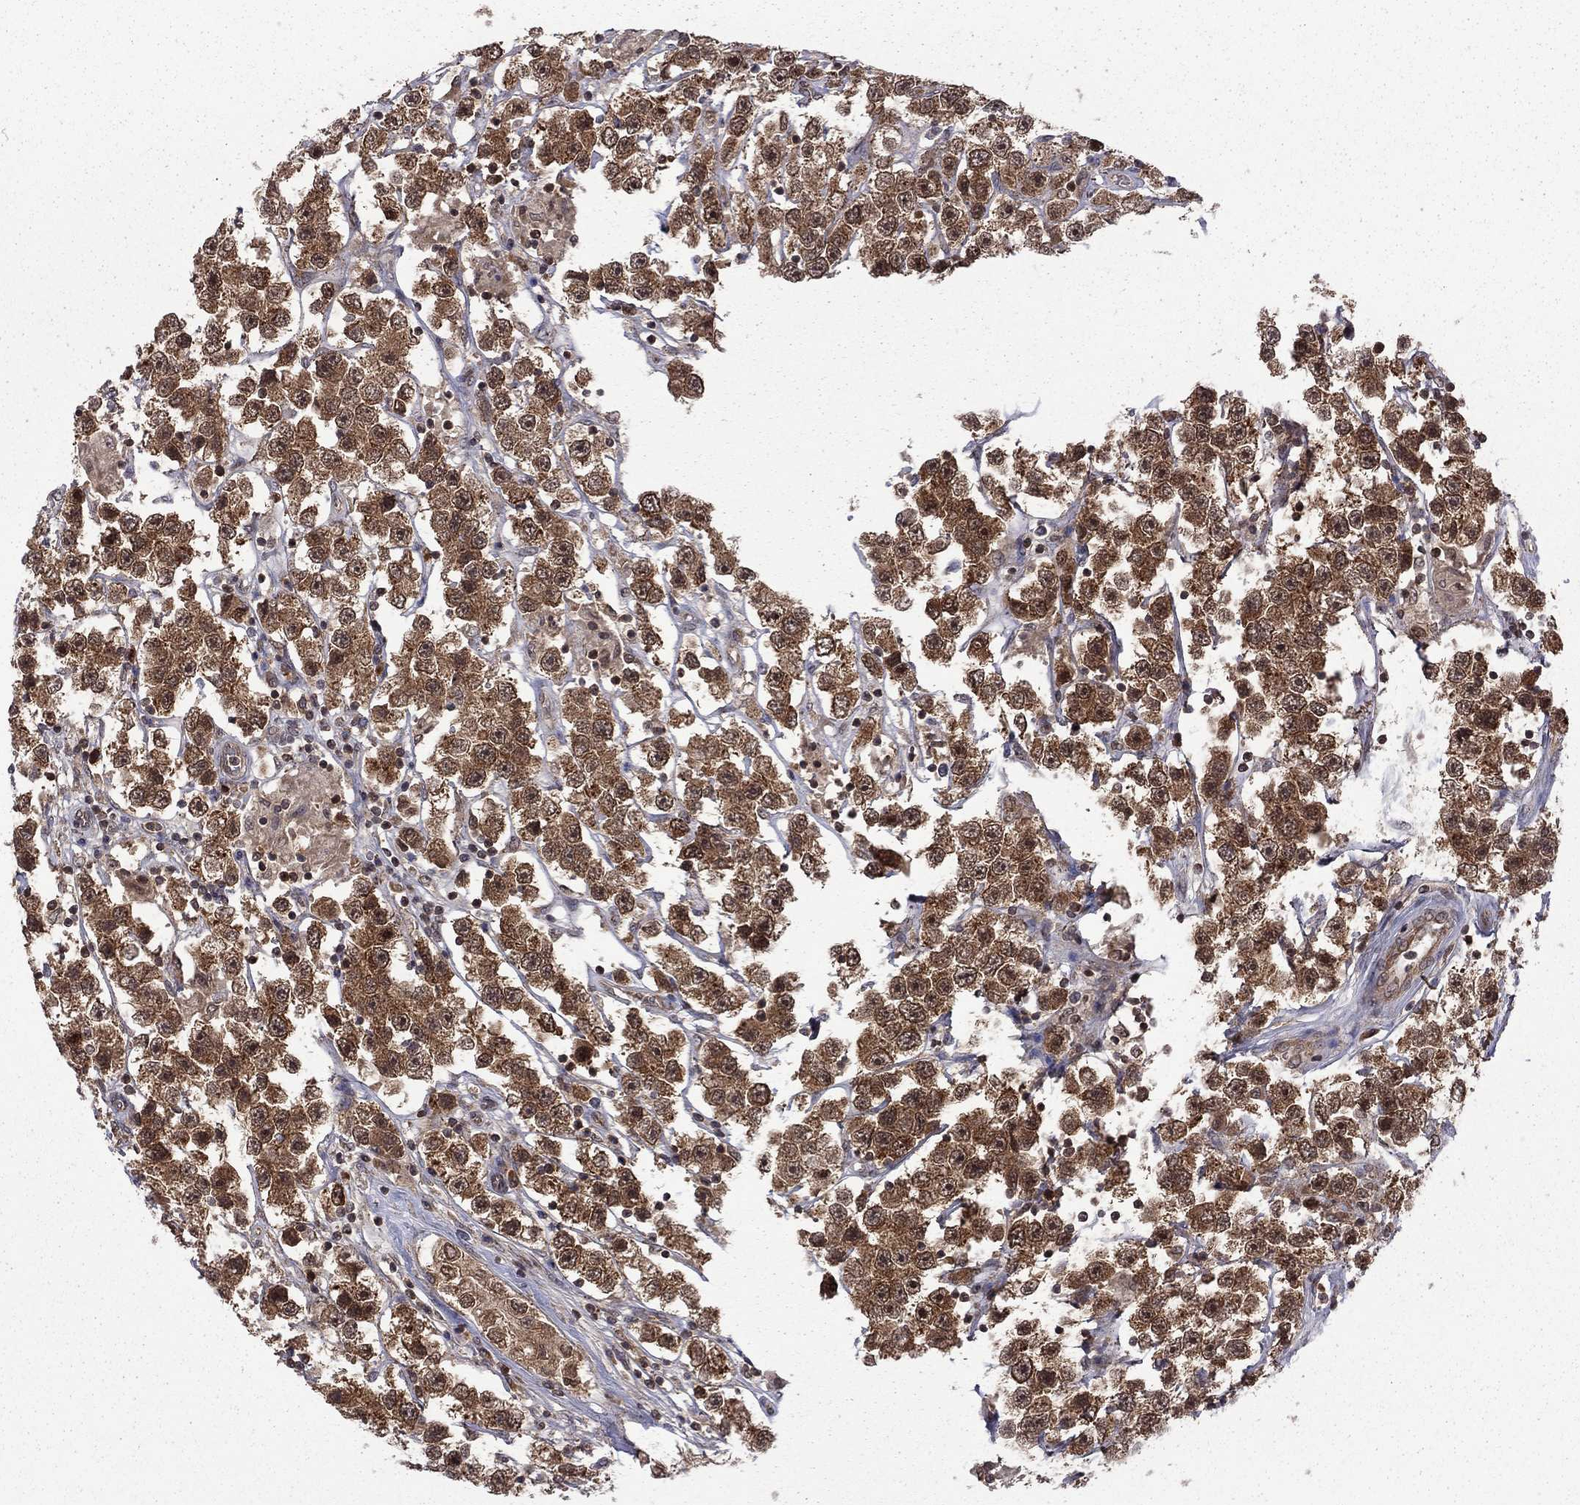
{"staining": {"intensity": "strong", "quantity": ">75%", "location": "cytoplasmic/membranous"}, "tissue": "testis cancer", "cell_type": "Tumor cells", "image_type": "cancer", "snomed": [{"axis": "morphology", "description": "Seminoma, NOS"}, {"axis": "topography", "description": "Testis"}], "caption": "Immunohistochemistry (IHC) of testis cancer displays high levels of strong cytoplasmic/membranous positivity in about >75% of tumor cells.", "gene": "NAA50", "patient": {"sex": "male", "age": 45}}